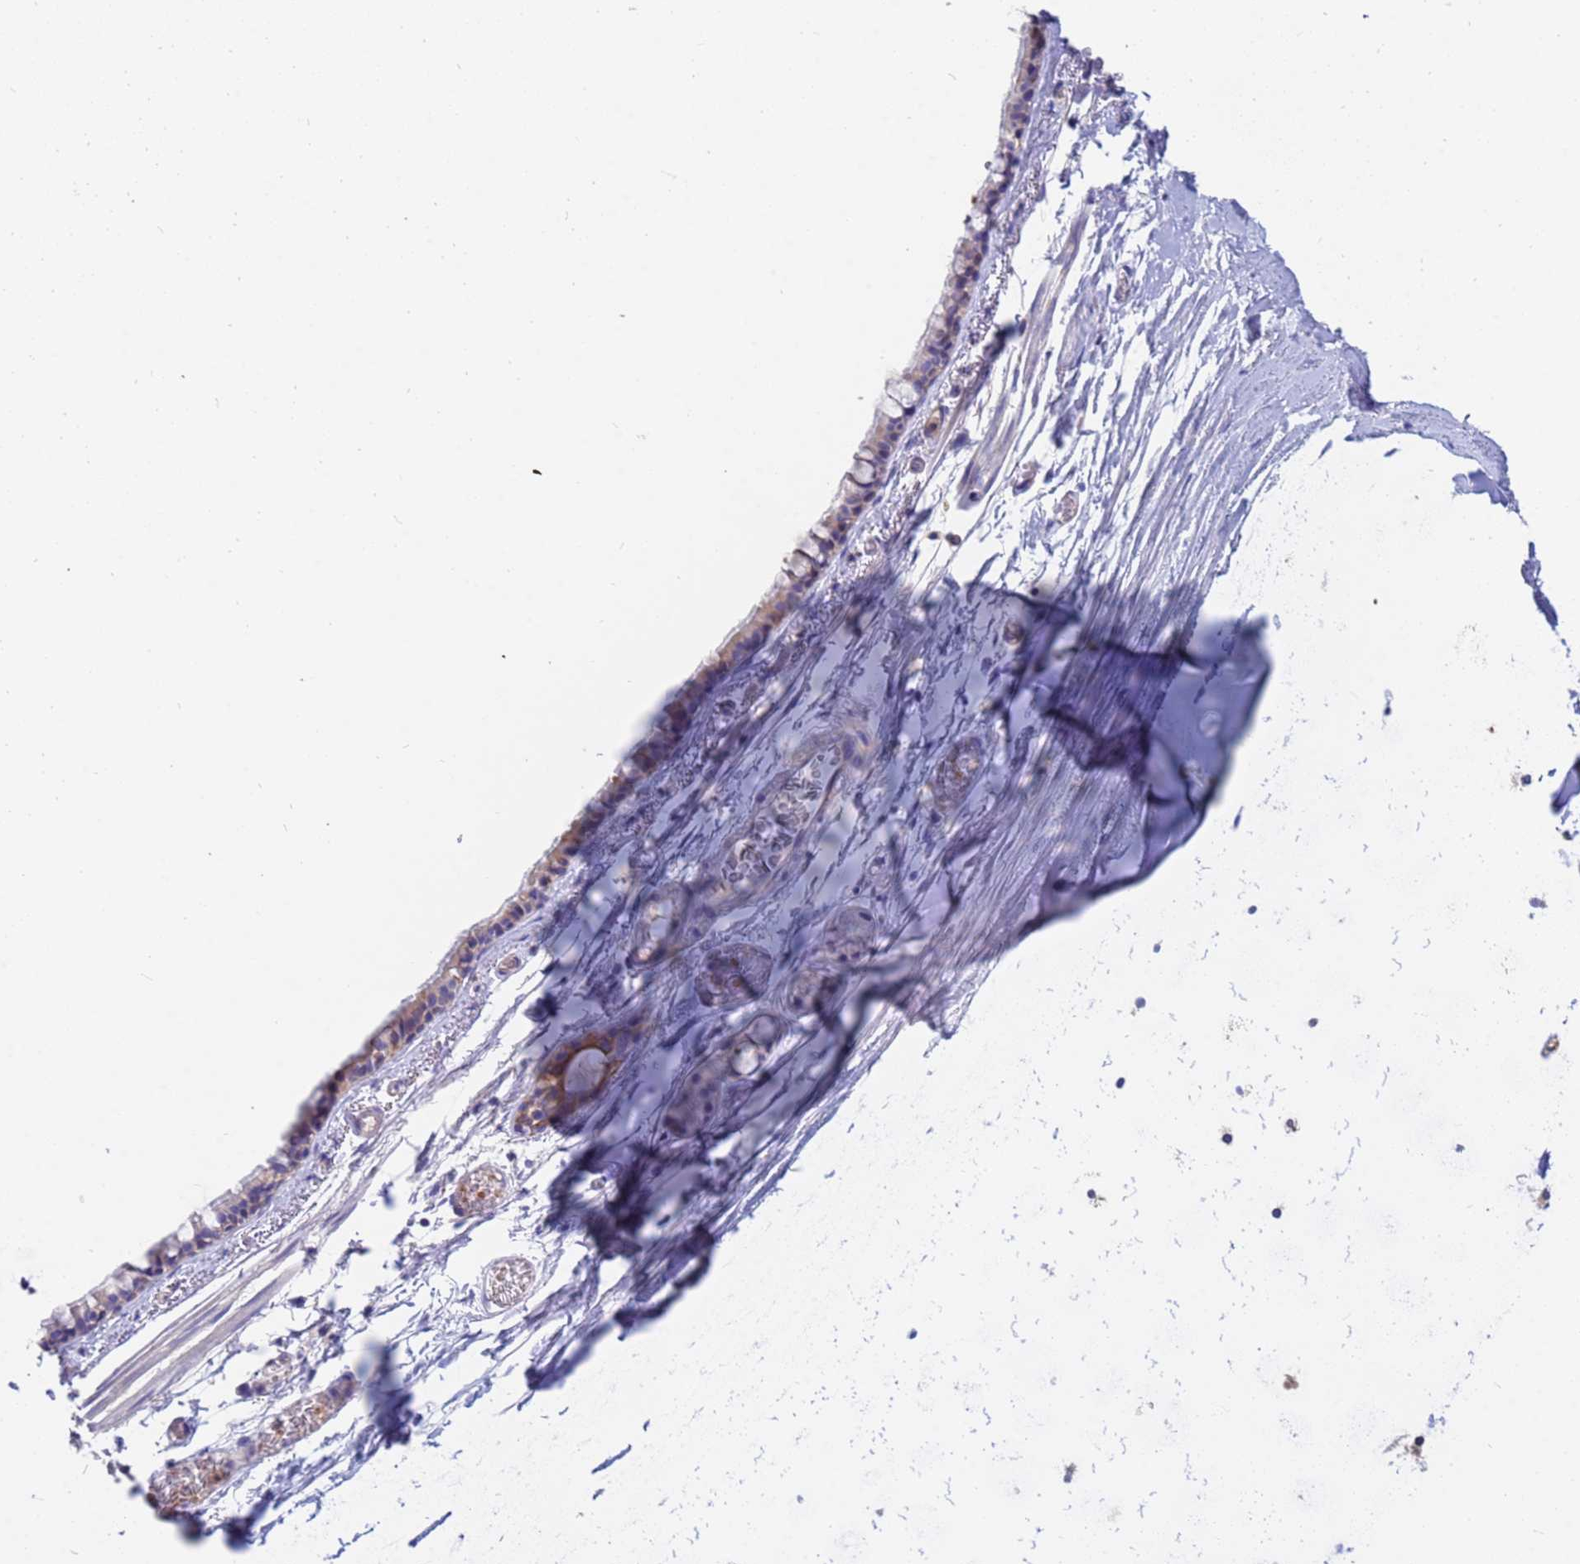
{"staining": {"intensity": "weak", "quantity": ">75%", "location": "cytoplasmic/membranous"}, "tissue": "bronchus", "cell_type": "Respiratory epithelial cells", "image_type": "normal", "snomed": [{"axis": "morphology", "description": "Normal tissue, NOS"}, {"axis": "topography", "description": "Cartilage tissue"}], "caption": "Protein expression by IHC shows weak cytoplasmic/membranous staining in about >75% of respiratory epithelial cells in unremarkable bronchus. (Stains: DAB in brown, nuclei in blue, Microscopy: brightfield microscopy at high magnification).", "gene": "TTLL11", "patient": {"sex": "male", "age": 63}}